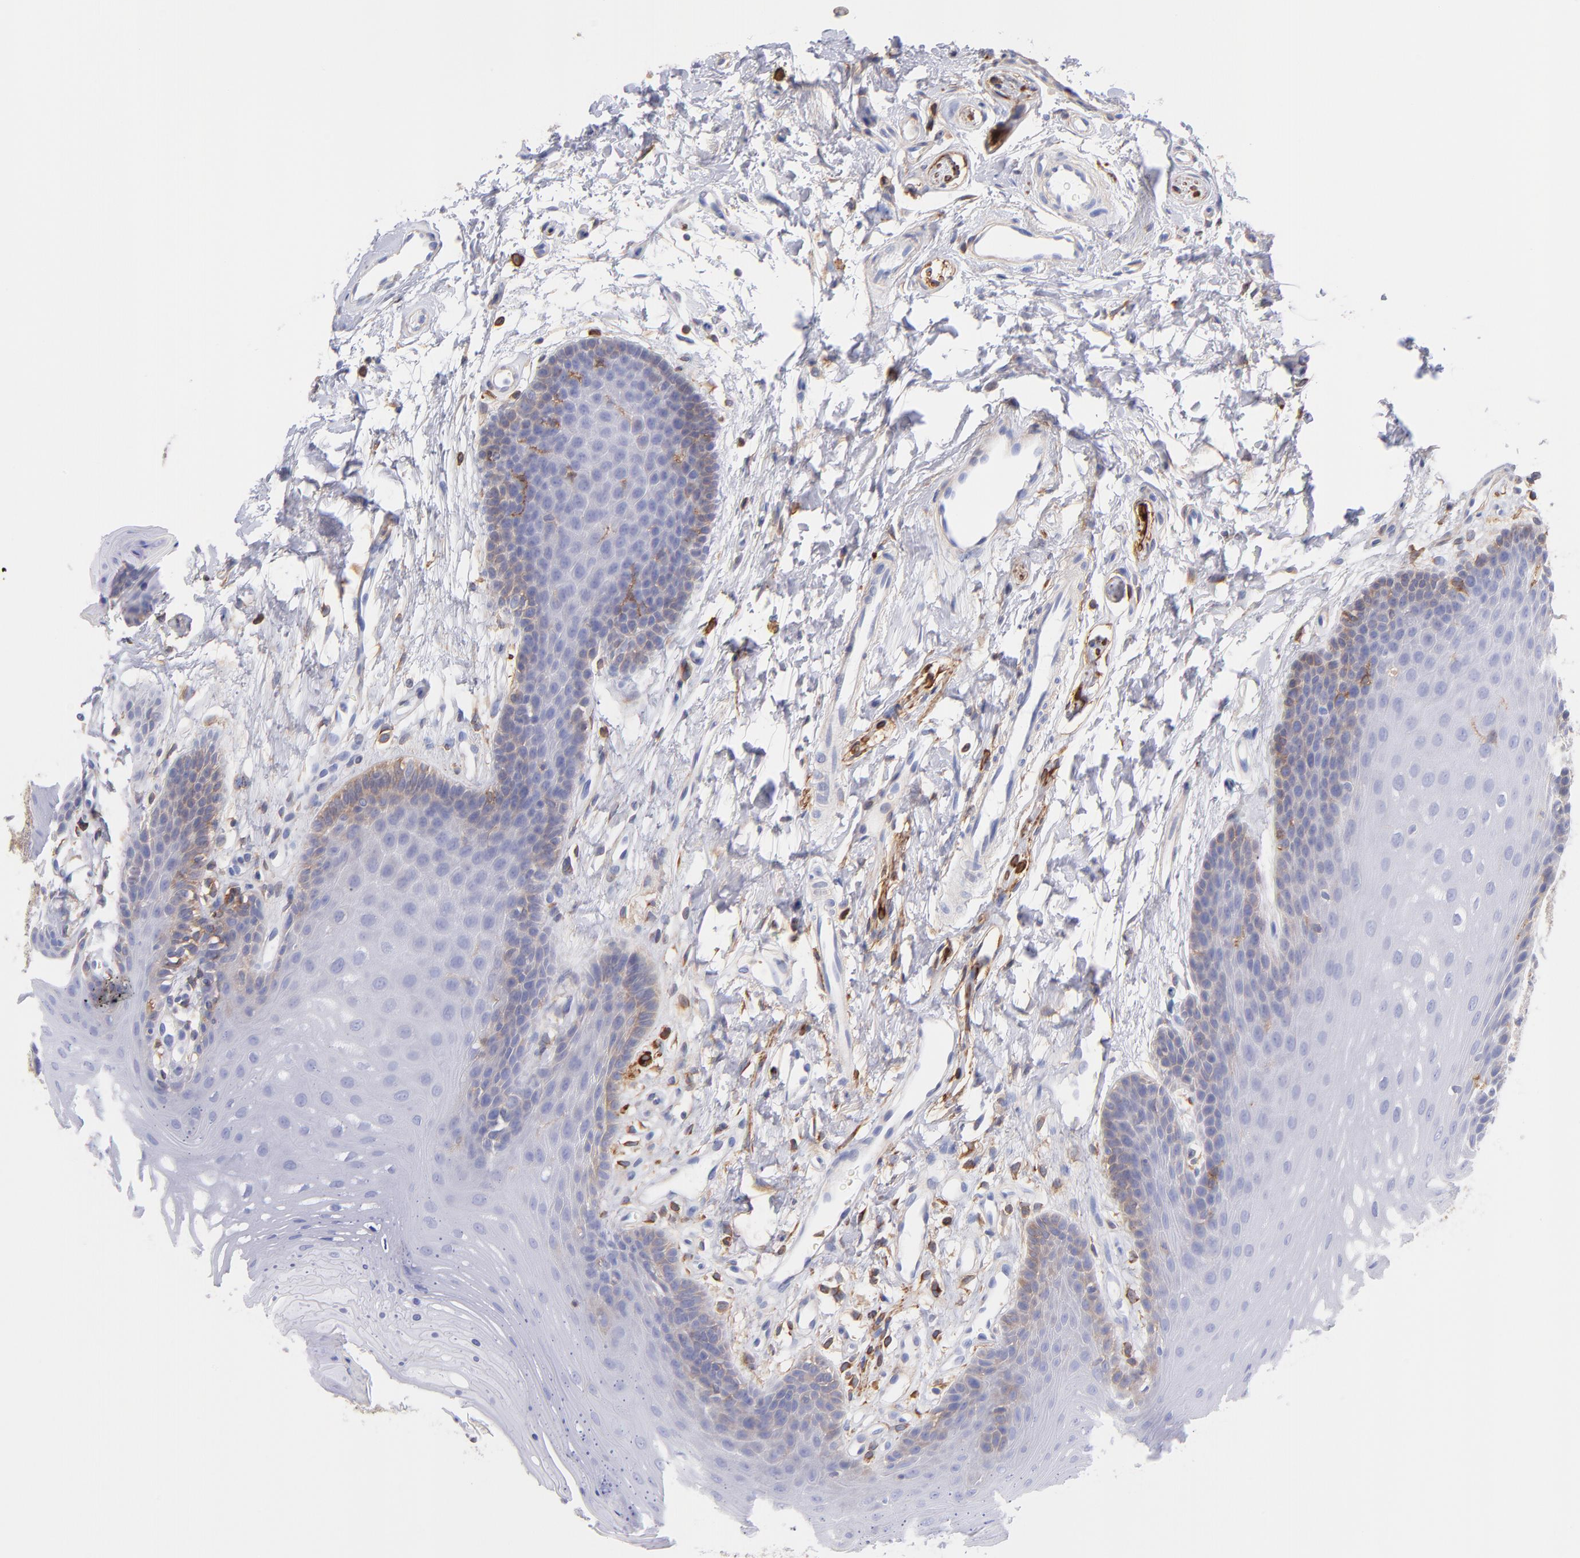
{"staining": {"intensity": "weak", "quantity": "<25%", "location": "cytoplasmic/membranous"}, "tissue": "oral mucosa", "cell_type": "Squamous epithelial cells", "image_type": "normal", "snomed": [{"axis": "morphology", "description": "Normal tissue, NOS"}, {"axis": "topography", "description": "Oral tissue"}], "caption": "Protein analysis of unremarkable oral mucosa exhibits no significant positivity in squamous epithelial cells.", "gene": "PRKCA", "patient": {"sex": "male", "age": 62}}